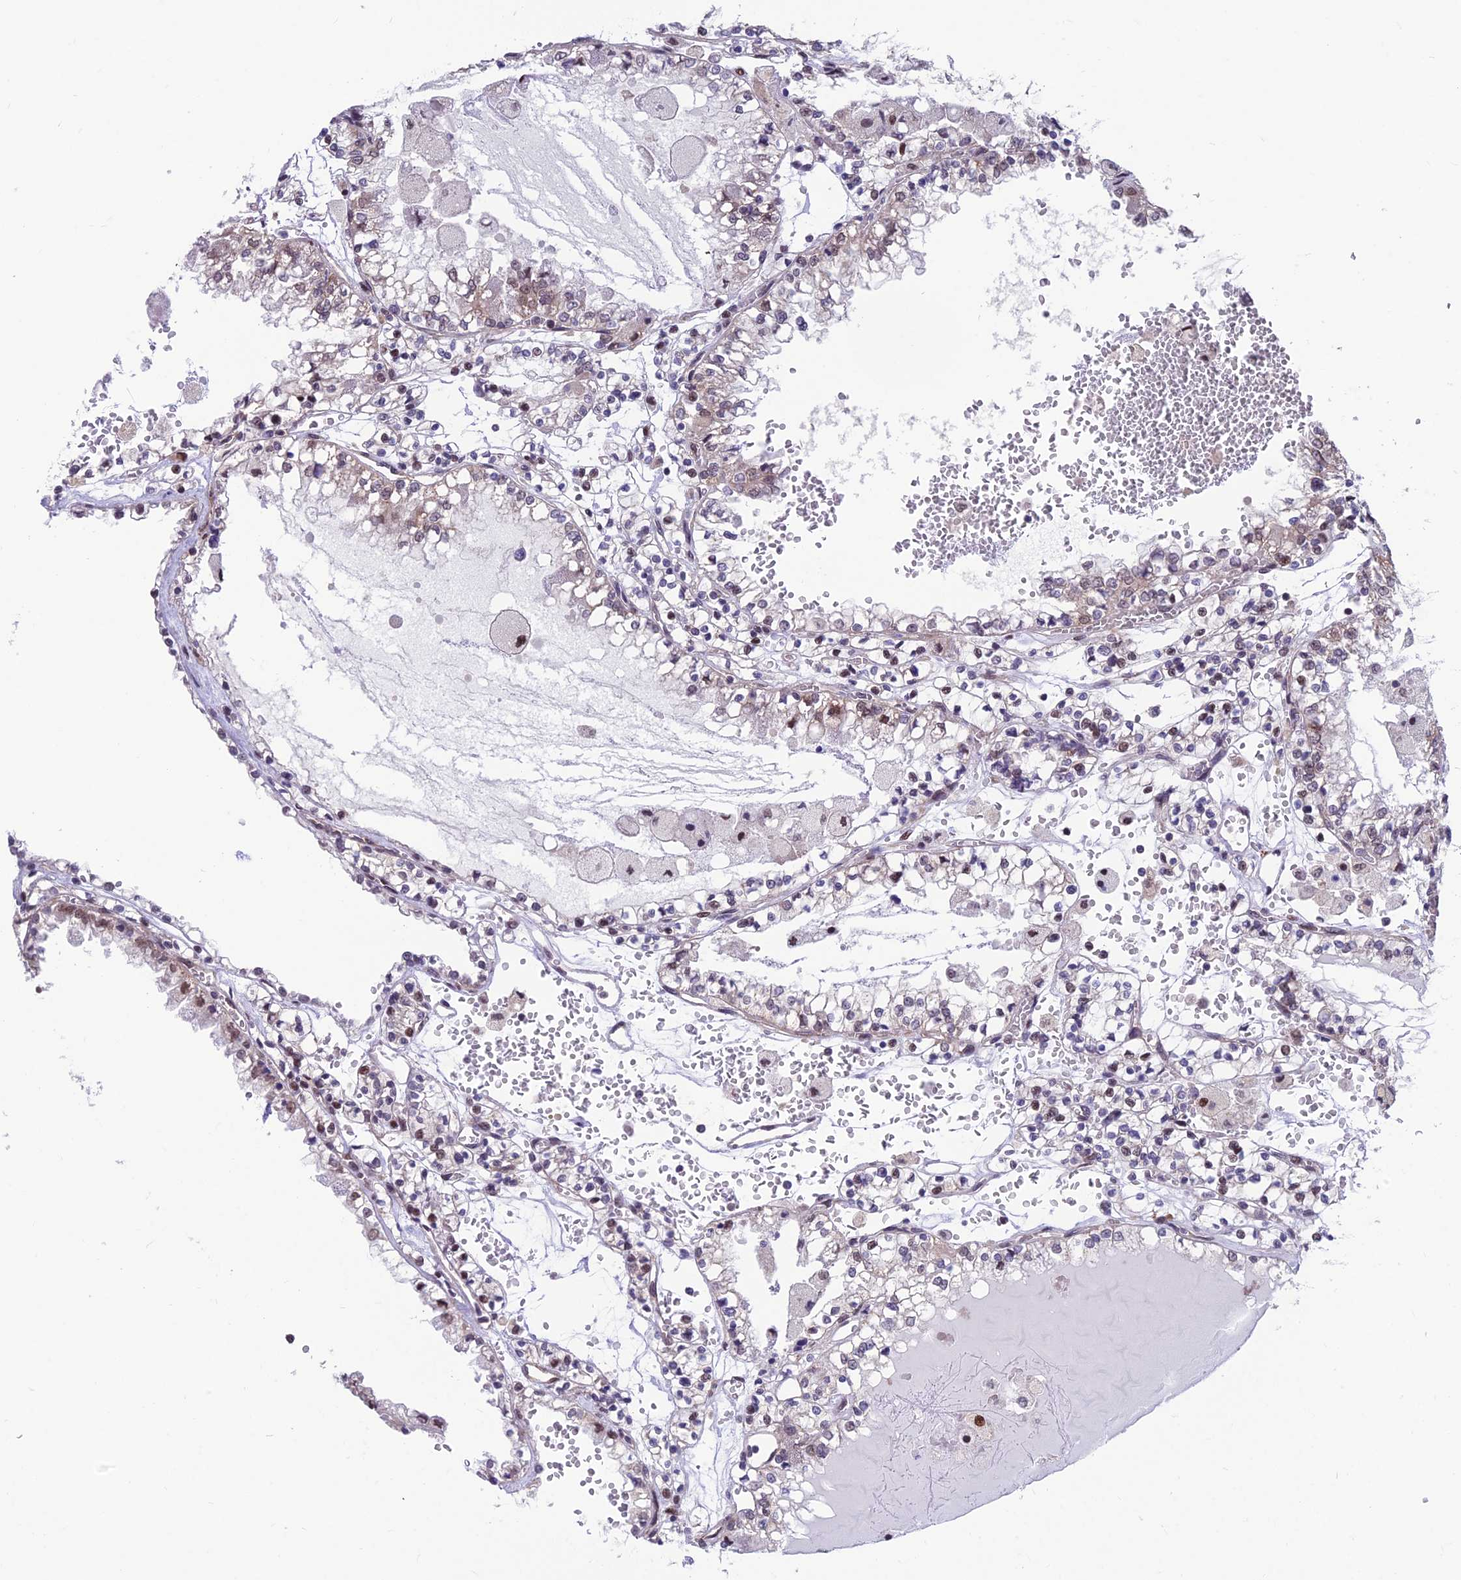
{"staining": {"intensity": "weak", "quantity": "<25%", "location": "nuclear"}, "tissue": "renal cancer", "cell_type": "Tumor cells", "image_type": "cancer", "snomed": [{"axis": "morphology", "description": "Adenocarcinoma, NOS"}, {"axis": "topography", "description": "Kidney"}], "caption": "Immunohistochemical staining of human renal cancer (adenocarcinoma) shows no significant staining in tumor cells. Brightfield microscopy of immunohistochemistry stained with DAB (3,3'-diaminobenzidine) (brown) and hematoxylin (blue), captured at high magnification.", "gene": "KIAA1191", "patient": {"sex": "female", "age": 56}}